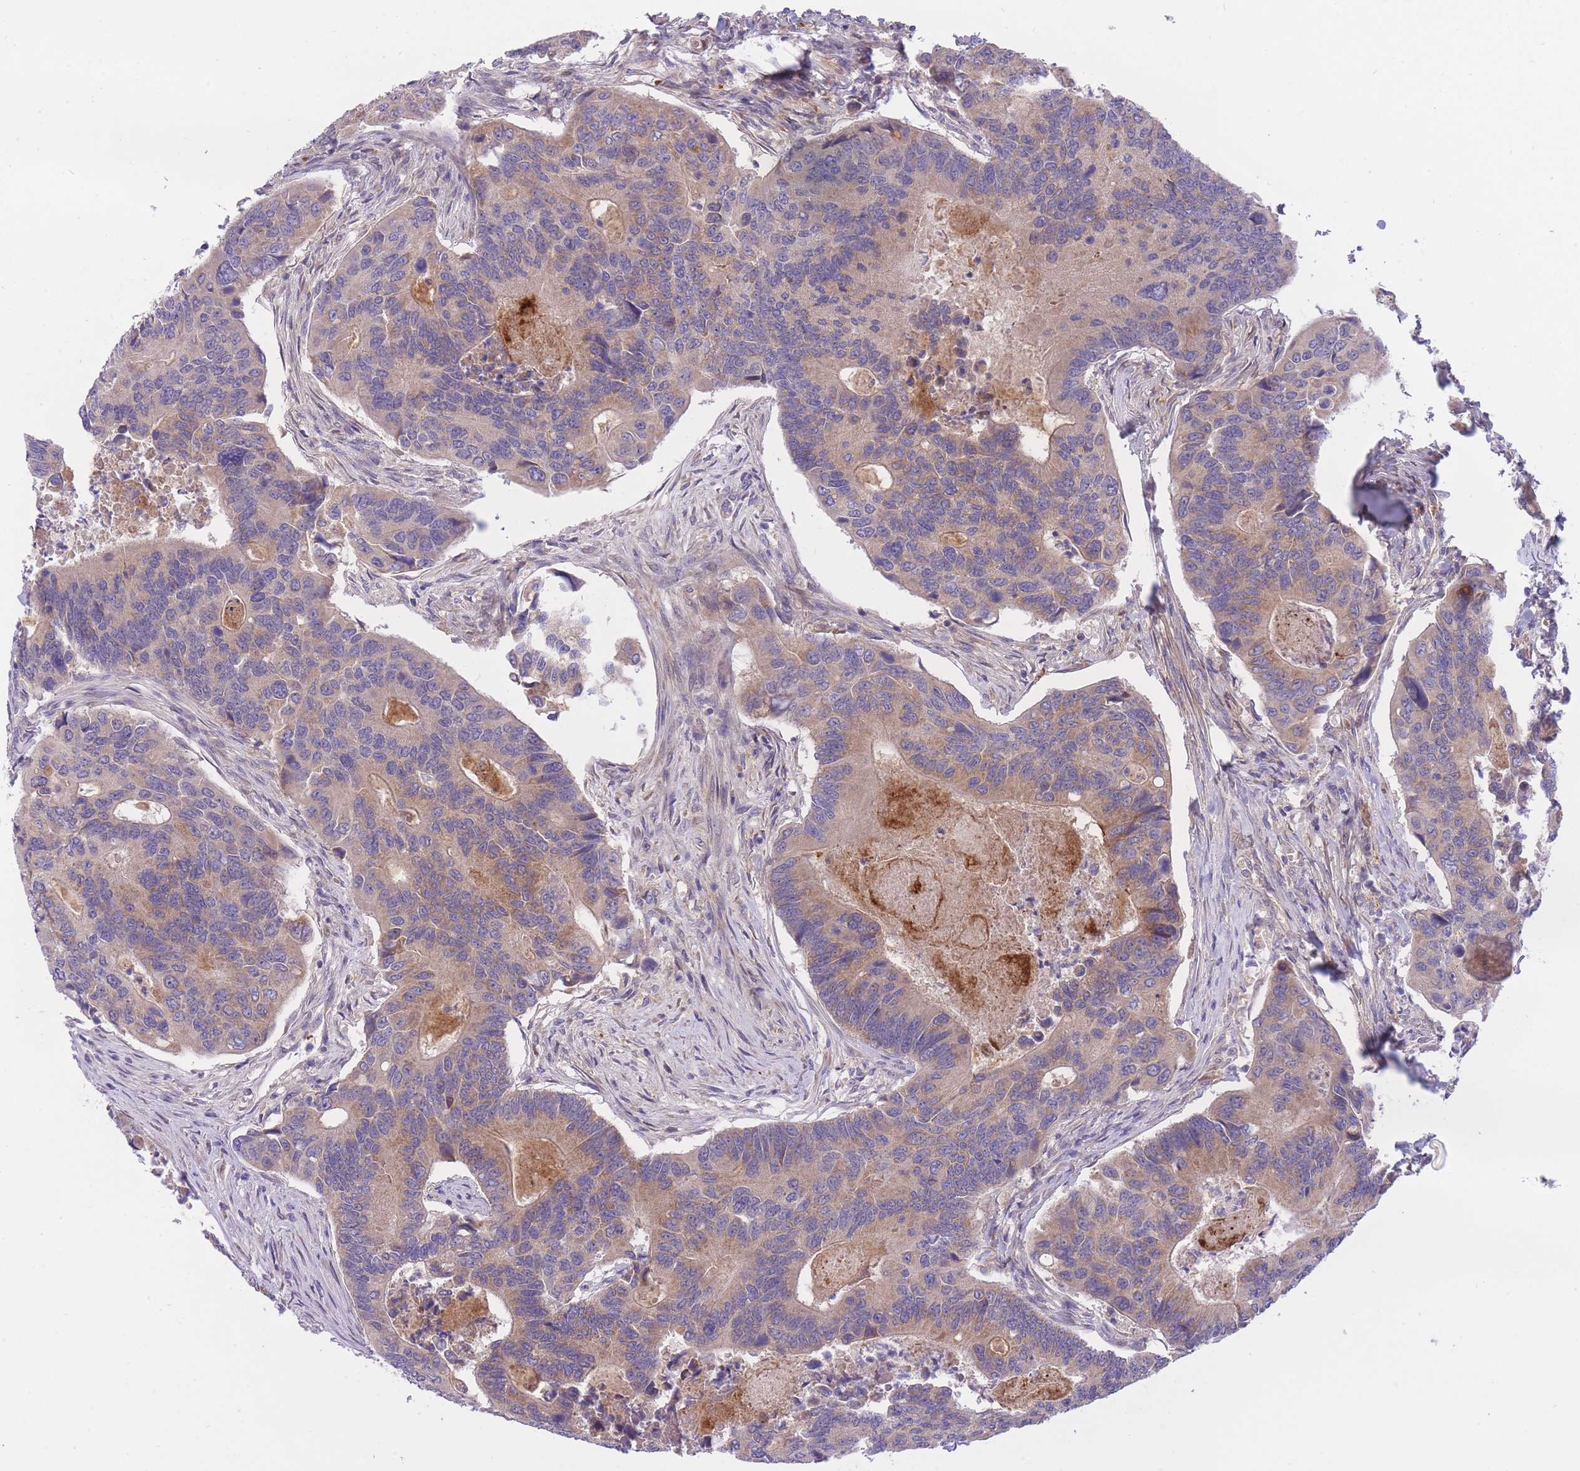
{"staining": {"intensity": "moderate", "quantity": "25%-75%", "location": "cytoplasmic/membranous"}, "tissue": "colorectal cancer", "cell_type": "Tumor cells", "image_type": "cancer", "snomed": [{"axis": "morphology", "description": "Adenocarcinoma, NOS"}, {"axis": "topography", "description": "Colon"}], "caption": "Brown immunohistochemical staining in human colorectal cancer (adenocarcinoma) displays moderate cytoplasmic/membranous staining in about 25%-75% of tumor cells.", "gene": "CRYGN", "patient": {"sex": "female", "age": 67}}